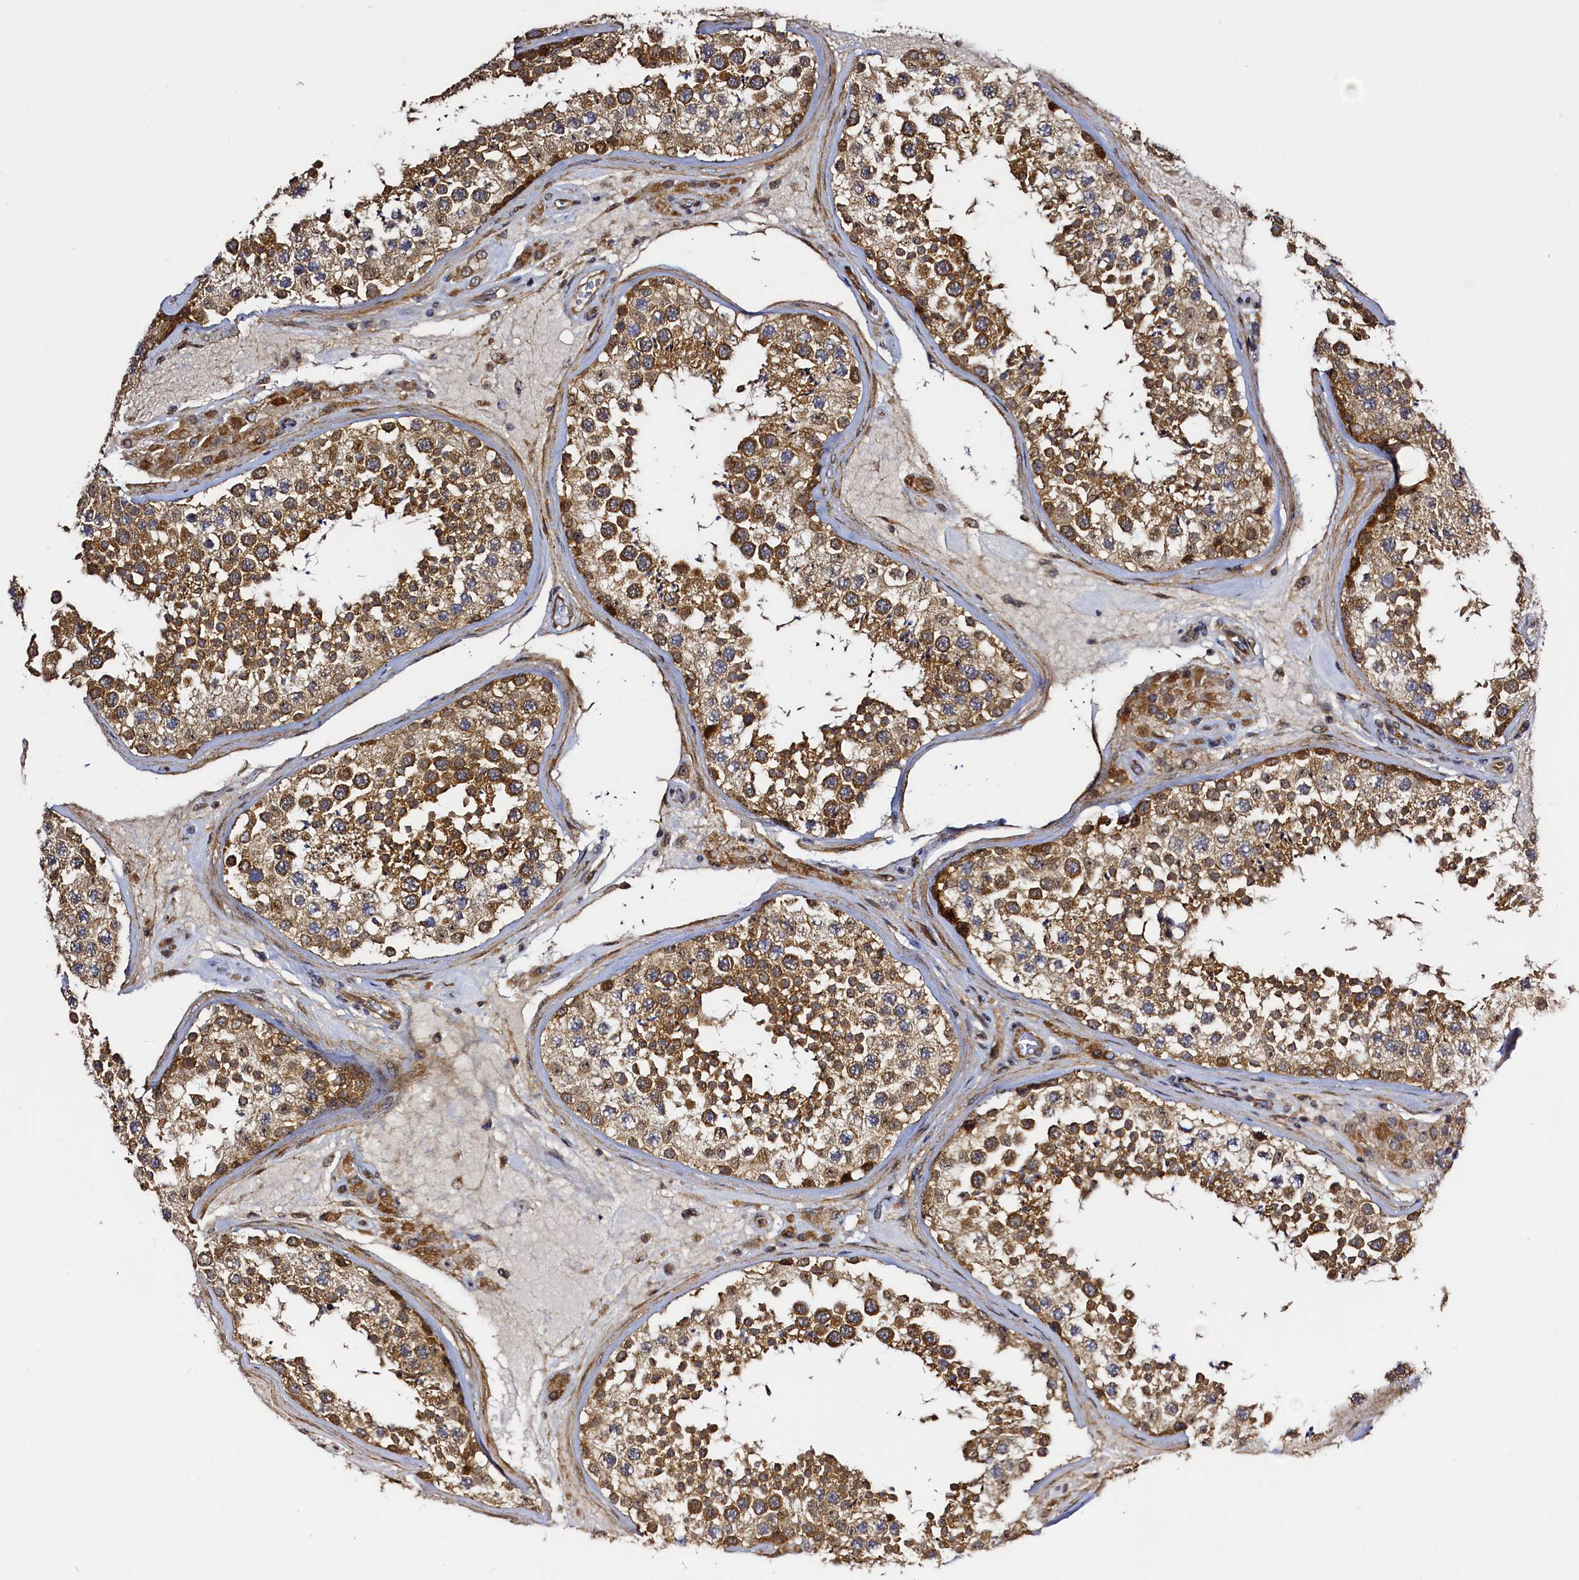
{"staining": {"intensity": "strong", "quantity": ">75%", "location": "cytoplasmic/membranous"}, "tissue": "testis", "cell_type": "Cells in seminiferous ducts", "image_type": "normal", "snomed": [{"axis": "morphology", "description": "Normal tissue, NOS"}, {"axis": "topography", "description": "Testis"}], "caption": "Immunohistochemical staining of benign human testis reveals strong cytoplasmic/membranous protein expression in about >75% of cells in seminiferous ducts.", "gene": "RBFA", "patient": {"sex": "male", "age": 46}}